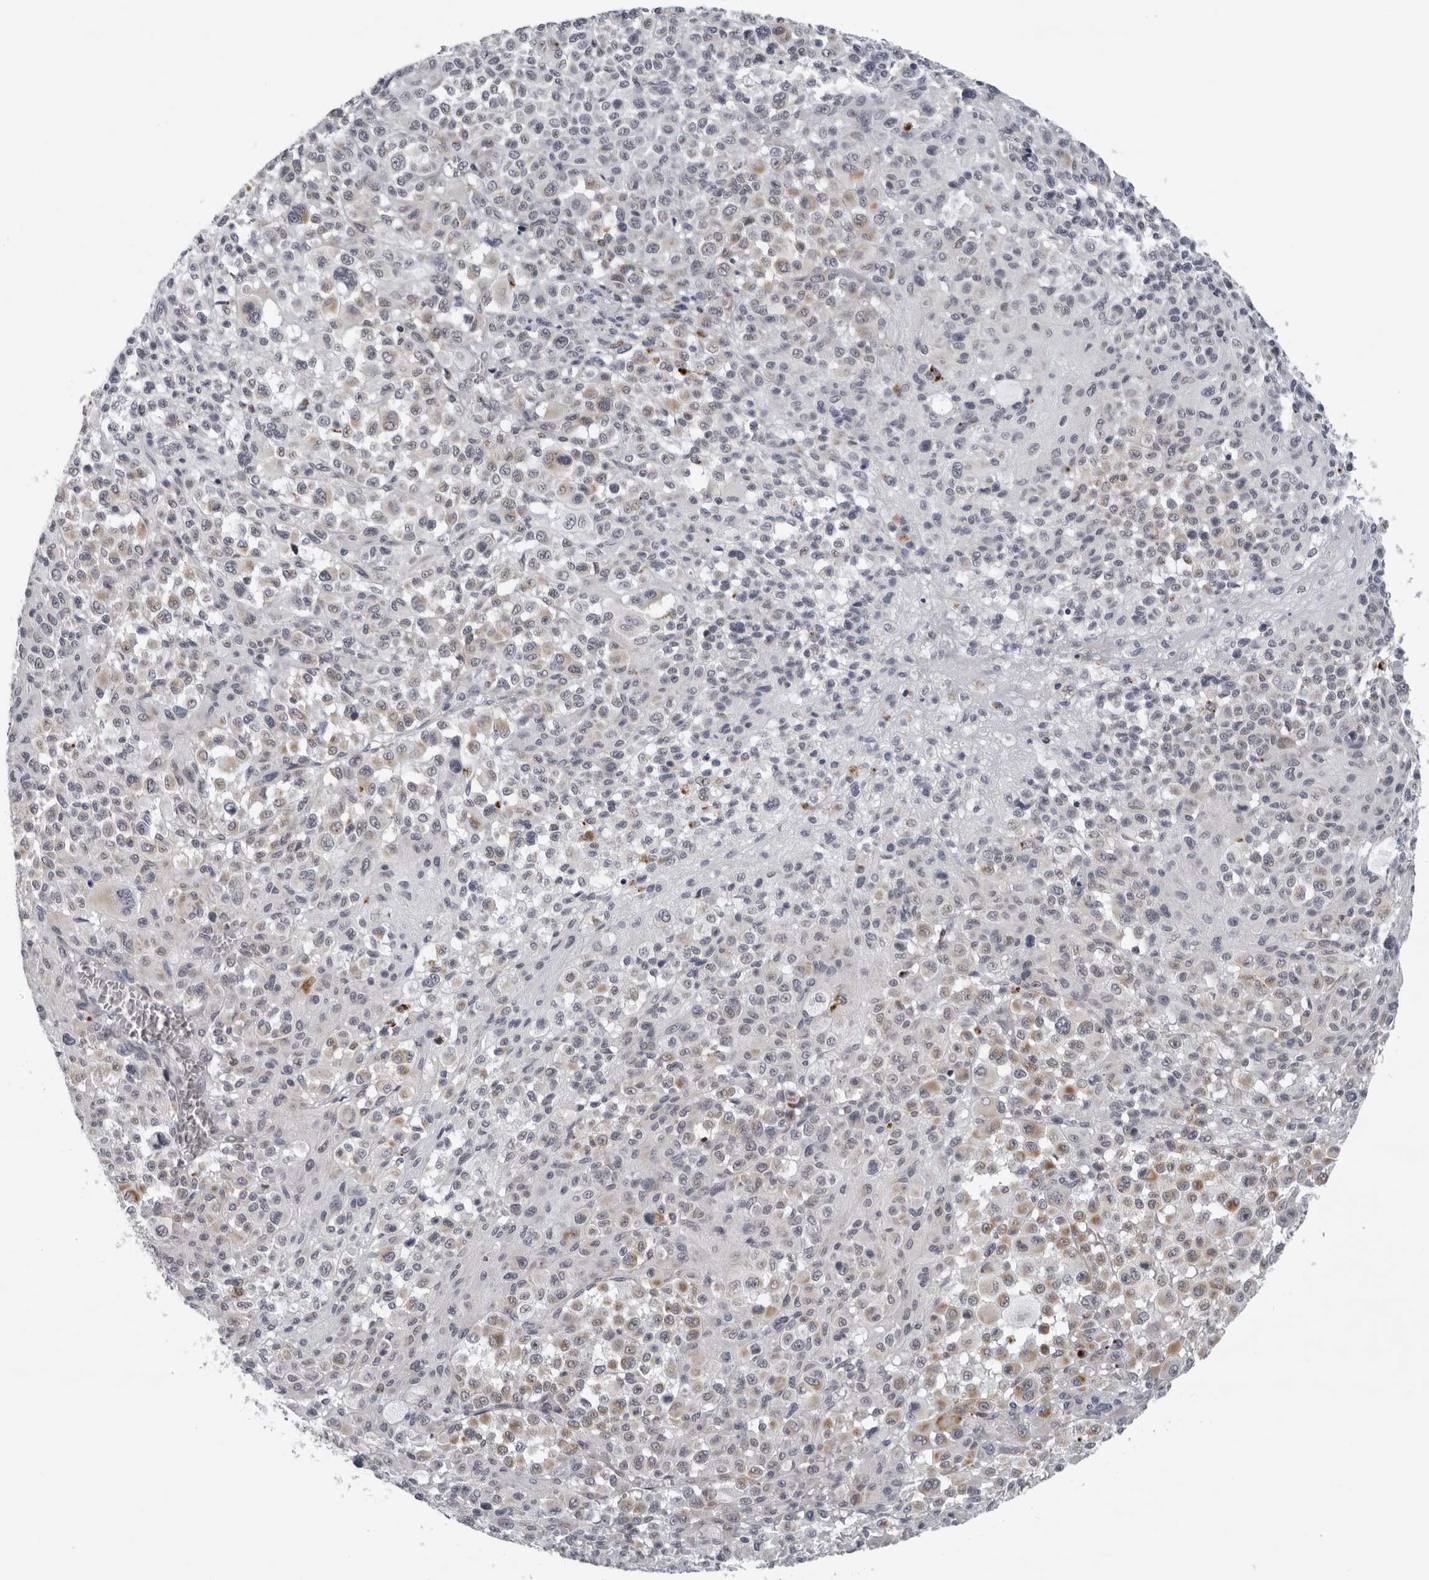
{"staining": {"intensity": "weak", "quantity": "<25%", "location": "cytoplasmic/membranous"}, "tissue": "melanoma", "cell_type": "Tumor cells", "image_type": "cancer", "snomed": [{"axis": "morphology", "description": "Malignant melanoma, Metastatic site"}, {"axis": "topography", "description": "Skin"}], "caption": "A histopathology image of human malignant melanoma (metastatic site) is negative for staining in tumor cells.", "gene": "CPT2", "patient": {"sex": "female", "age": 74}}